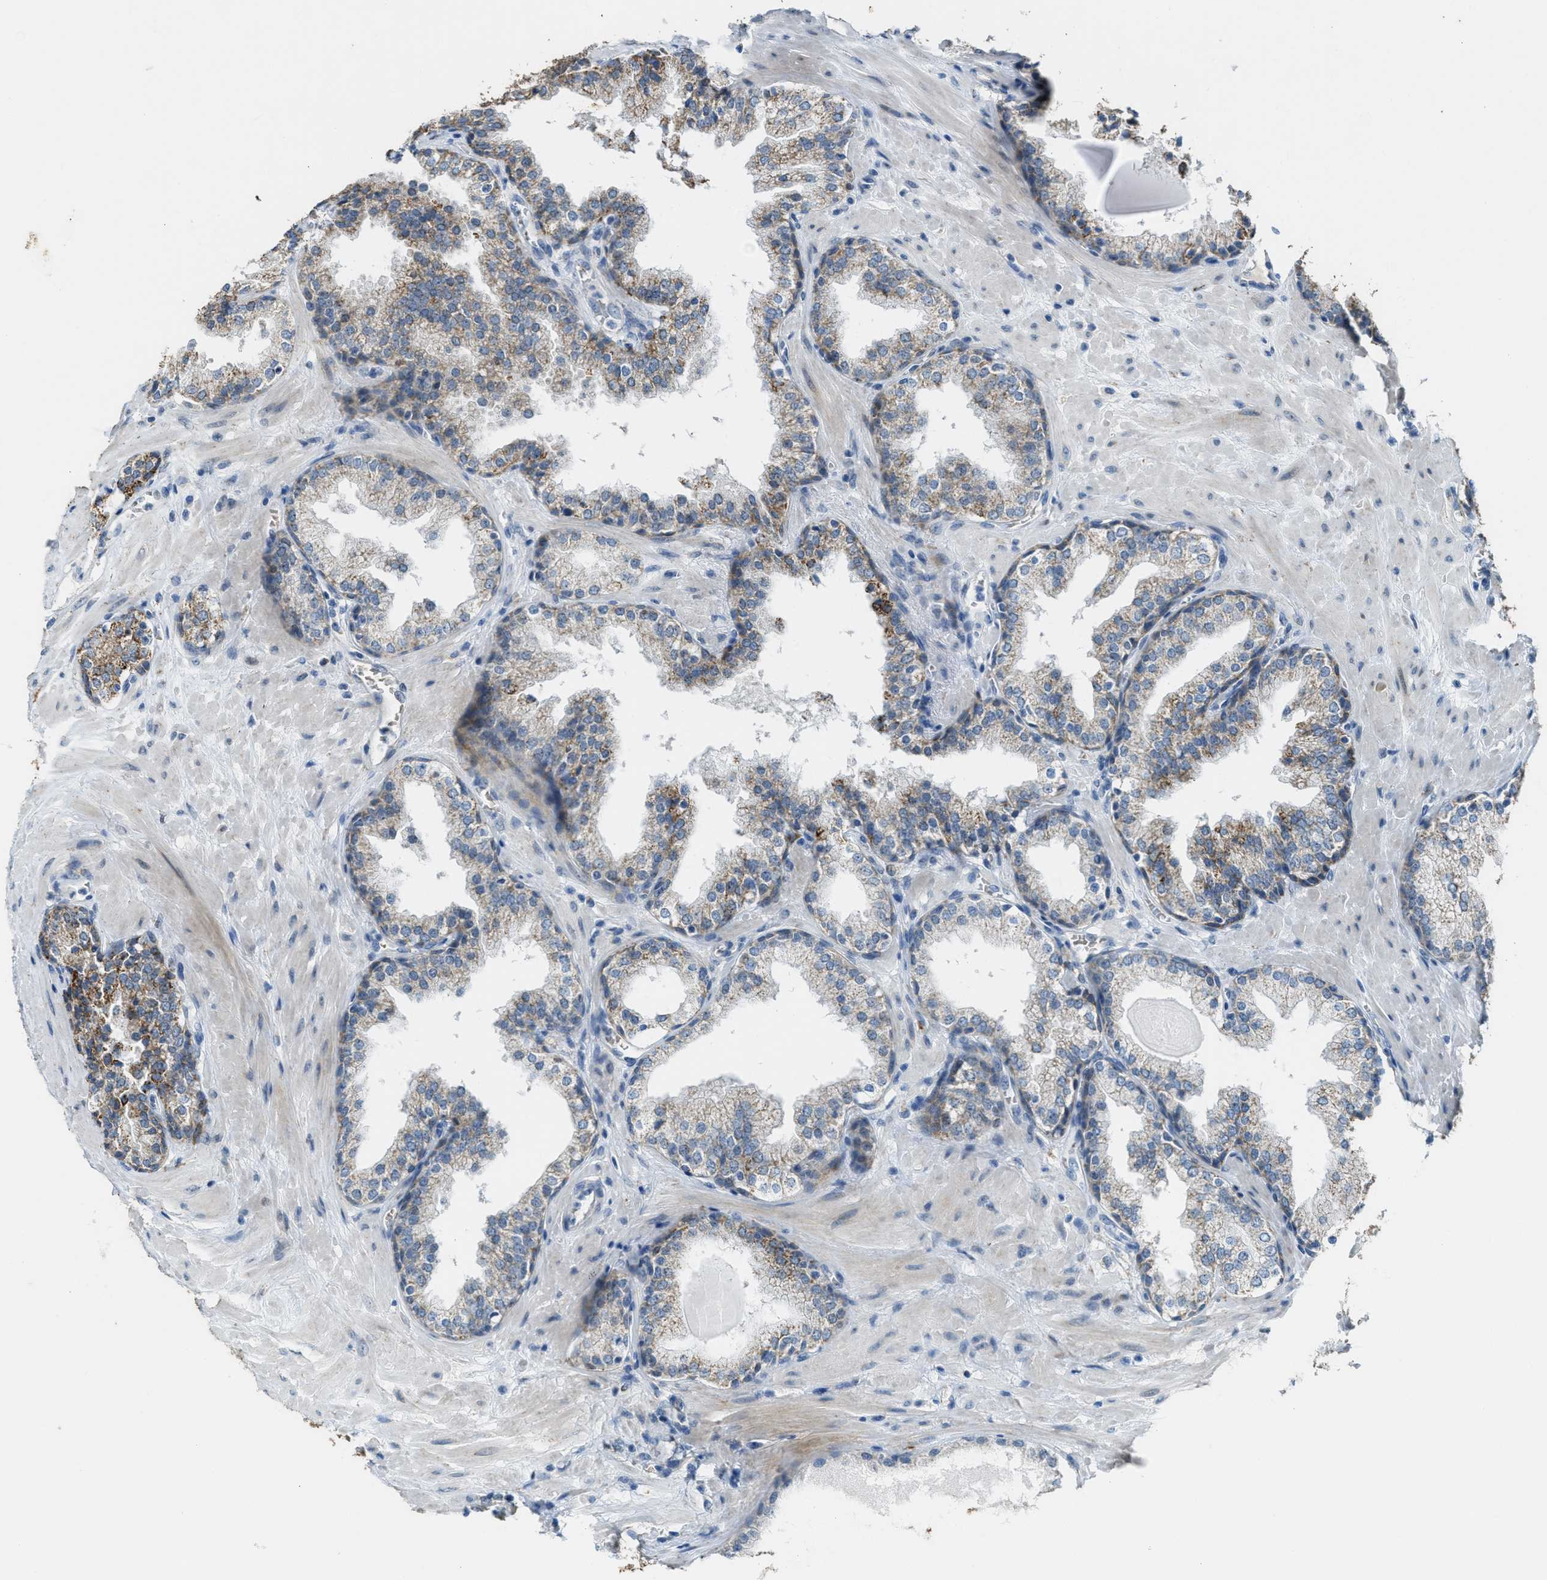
{"staining": {"intensity": "moderate", "quantity": "<25%", "location": "cytoplasmic/membranous"}, "tissue": "prostate", "cell_type": "Glandular cells", "image_type": "normal", "snomed": [{"axis": "morphology", "description": "Normal tissue, NOS"}, {"axis": "topography", "description": "Prostate"}], "caption": "Immunohistochemical staining of normal prostate shows <25% levels of moderate cytoplasmic/membranous protein expression in about <25% of glandular cells.", "gene": "CDON", "patient": {"sex": "male", "age": 51}}